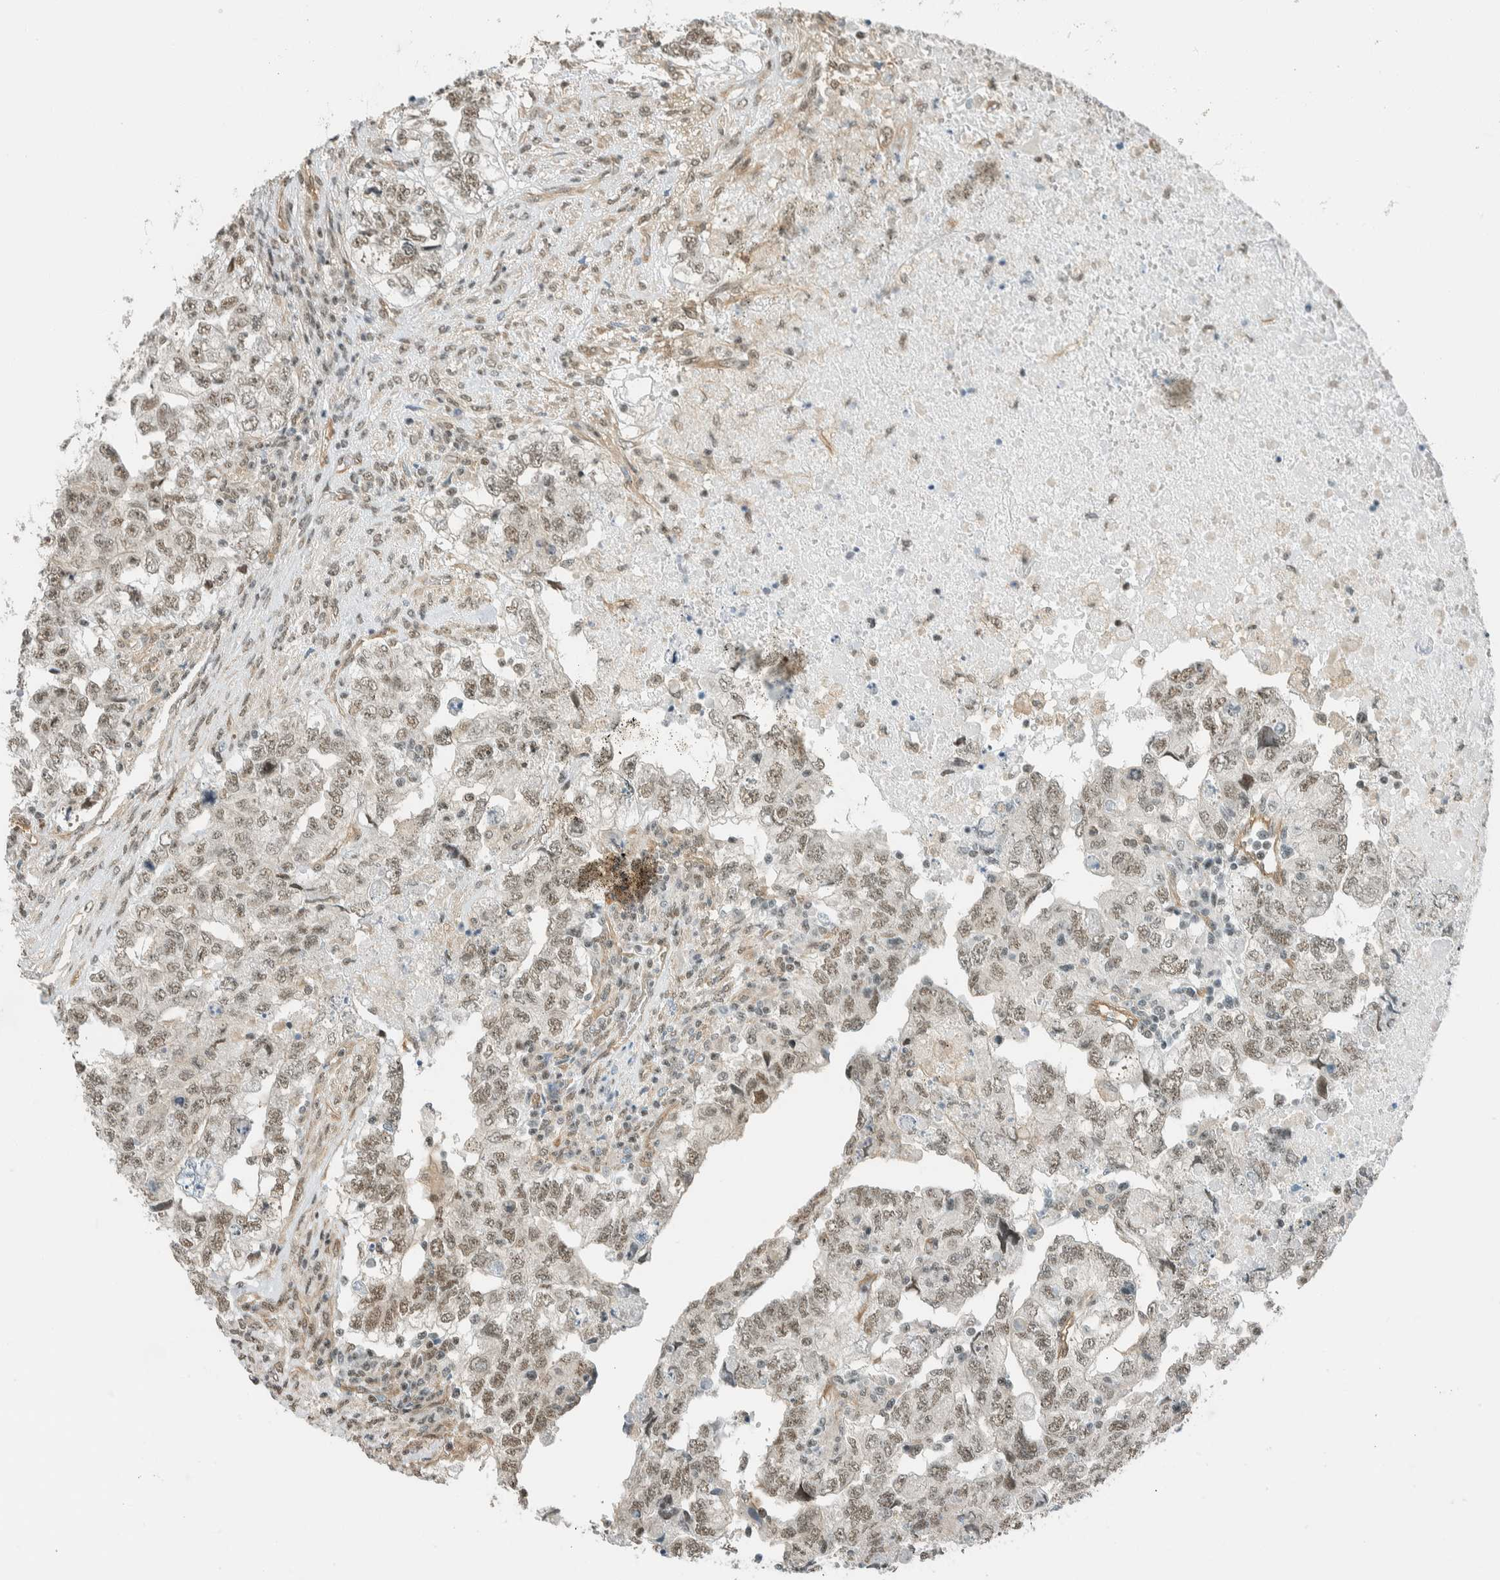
{"staining": {"intensity": "weak", "quantity": "25%-75%", "location": "nuclear"}, "tissue": "testis cancer", "cell_type": "Tumor cells", "image_type": "cancer", "snomed": [{"axis": "morphology", "description": "Carcinoma, Embryonal, NOS"}, {"axis": "topography", "description": "Testis"}], "caption": "Brown immunohistochemical staining in human testis cancer reveals weak nuclear positivity in approximately 25%-75% of tumor cells. (Stains: DAB in brown, nuclei in blue, Microscopy: brightfield microscopy at high magnification).", "gene": "NIBAN2", "patient": {"sex": "male", "age": 36}}